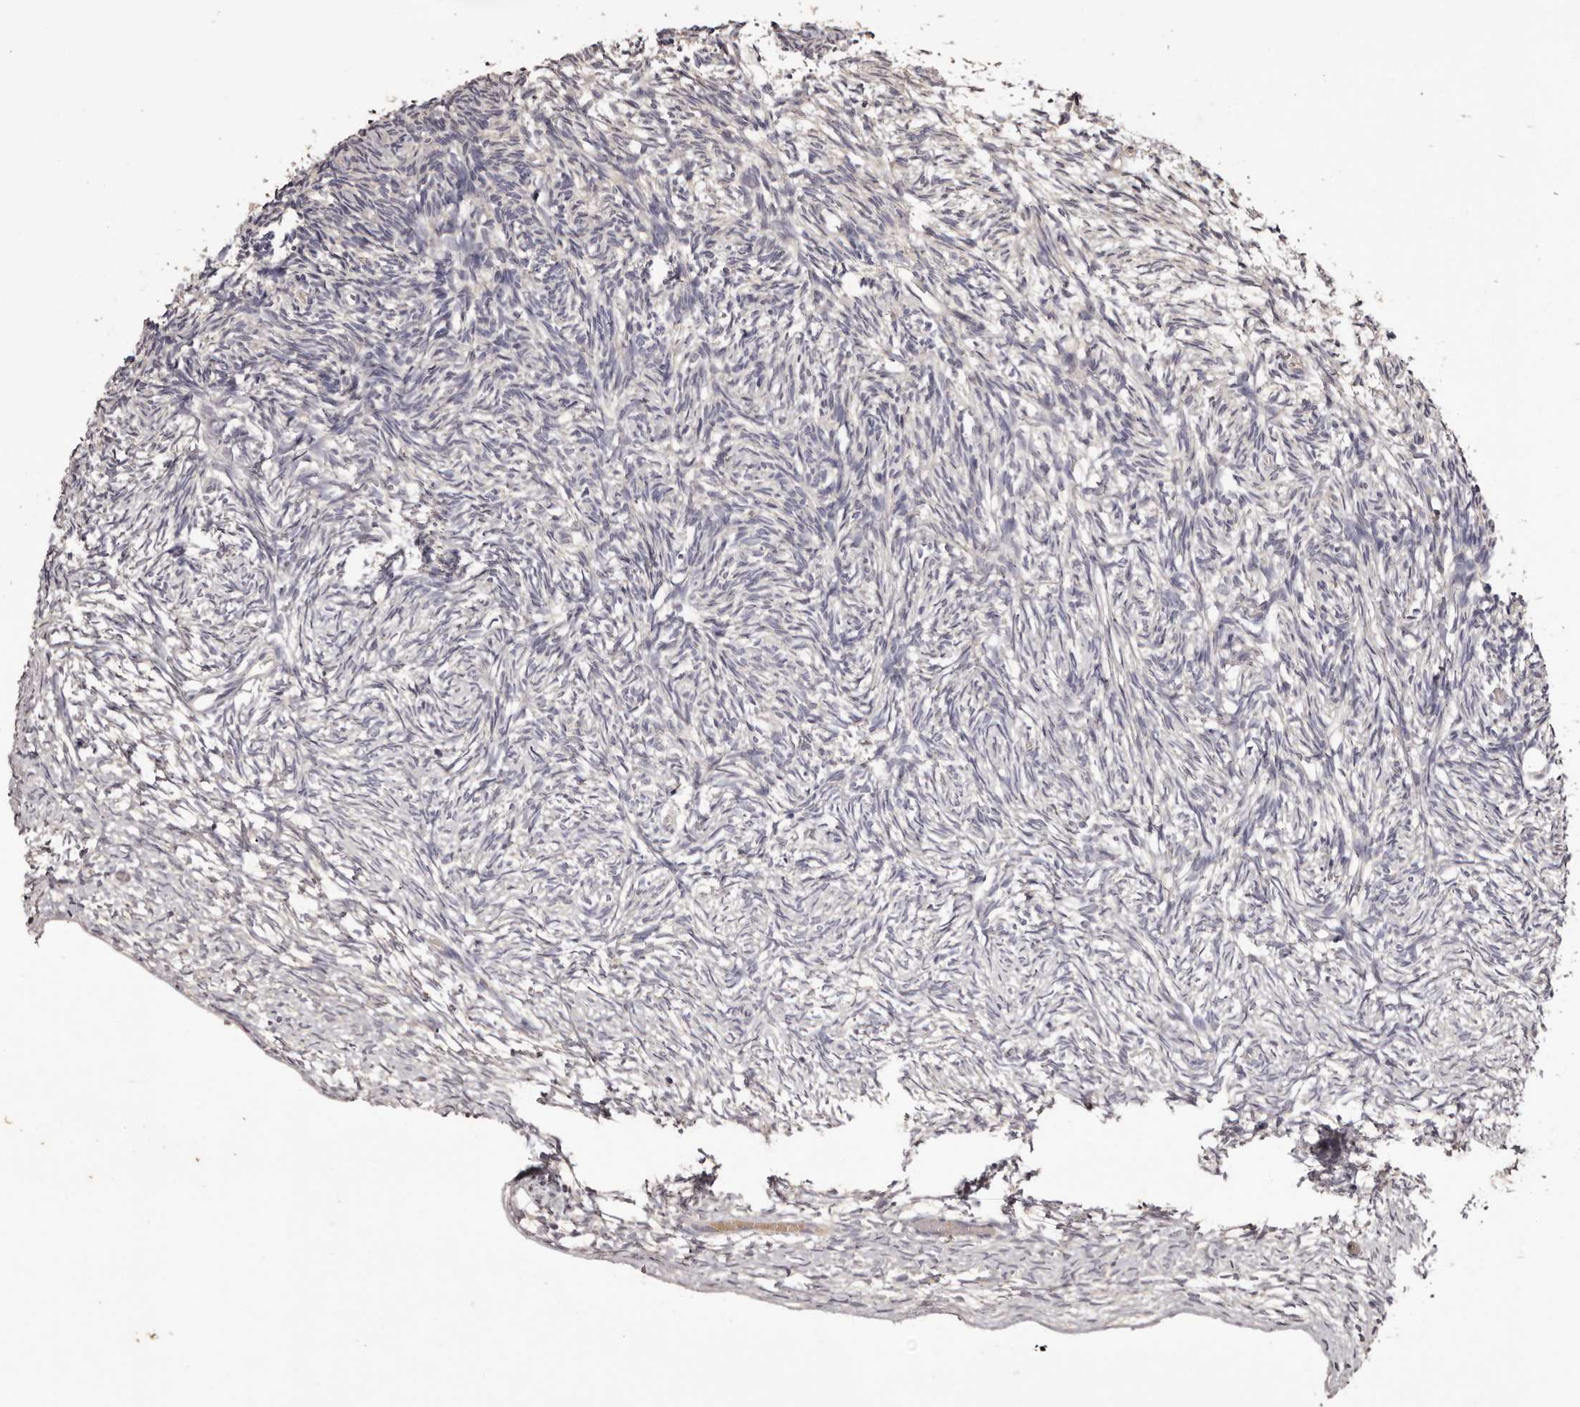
{"staining": {"intensity": "negative", "quantity": "none", "location": "none"}, "tissue": "ovary", "cell_type": "Follicle cells", "image_type": "normal", "snomed": [{"axis": "morphology", "description": "Normal tissue, NOS"}, {"axis": "topography", "description": "Ovary"}], "caption": "Ovary was stained to show a protein in brown. There is no significant staining in follicle cells. The staining was performed using DAB to visualize the protein expression in brown, while the nuclei were stained in blue with hematoxylin (Magnification: 20x).", "gene": "ETNK1", "patient": {"sex": "female", "age": 34}}